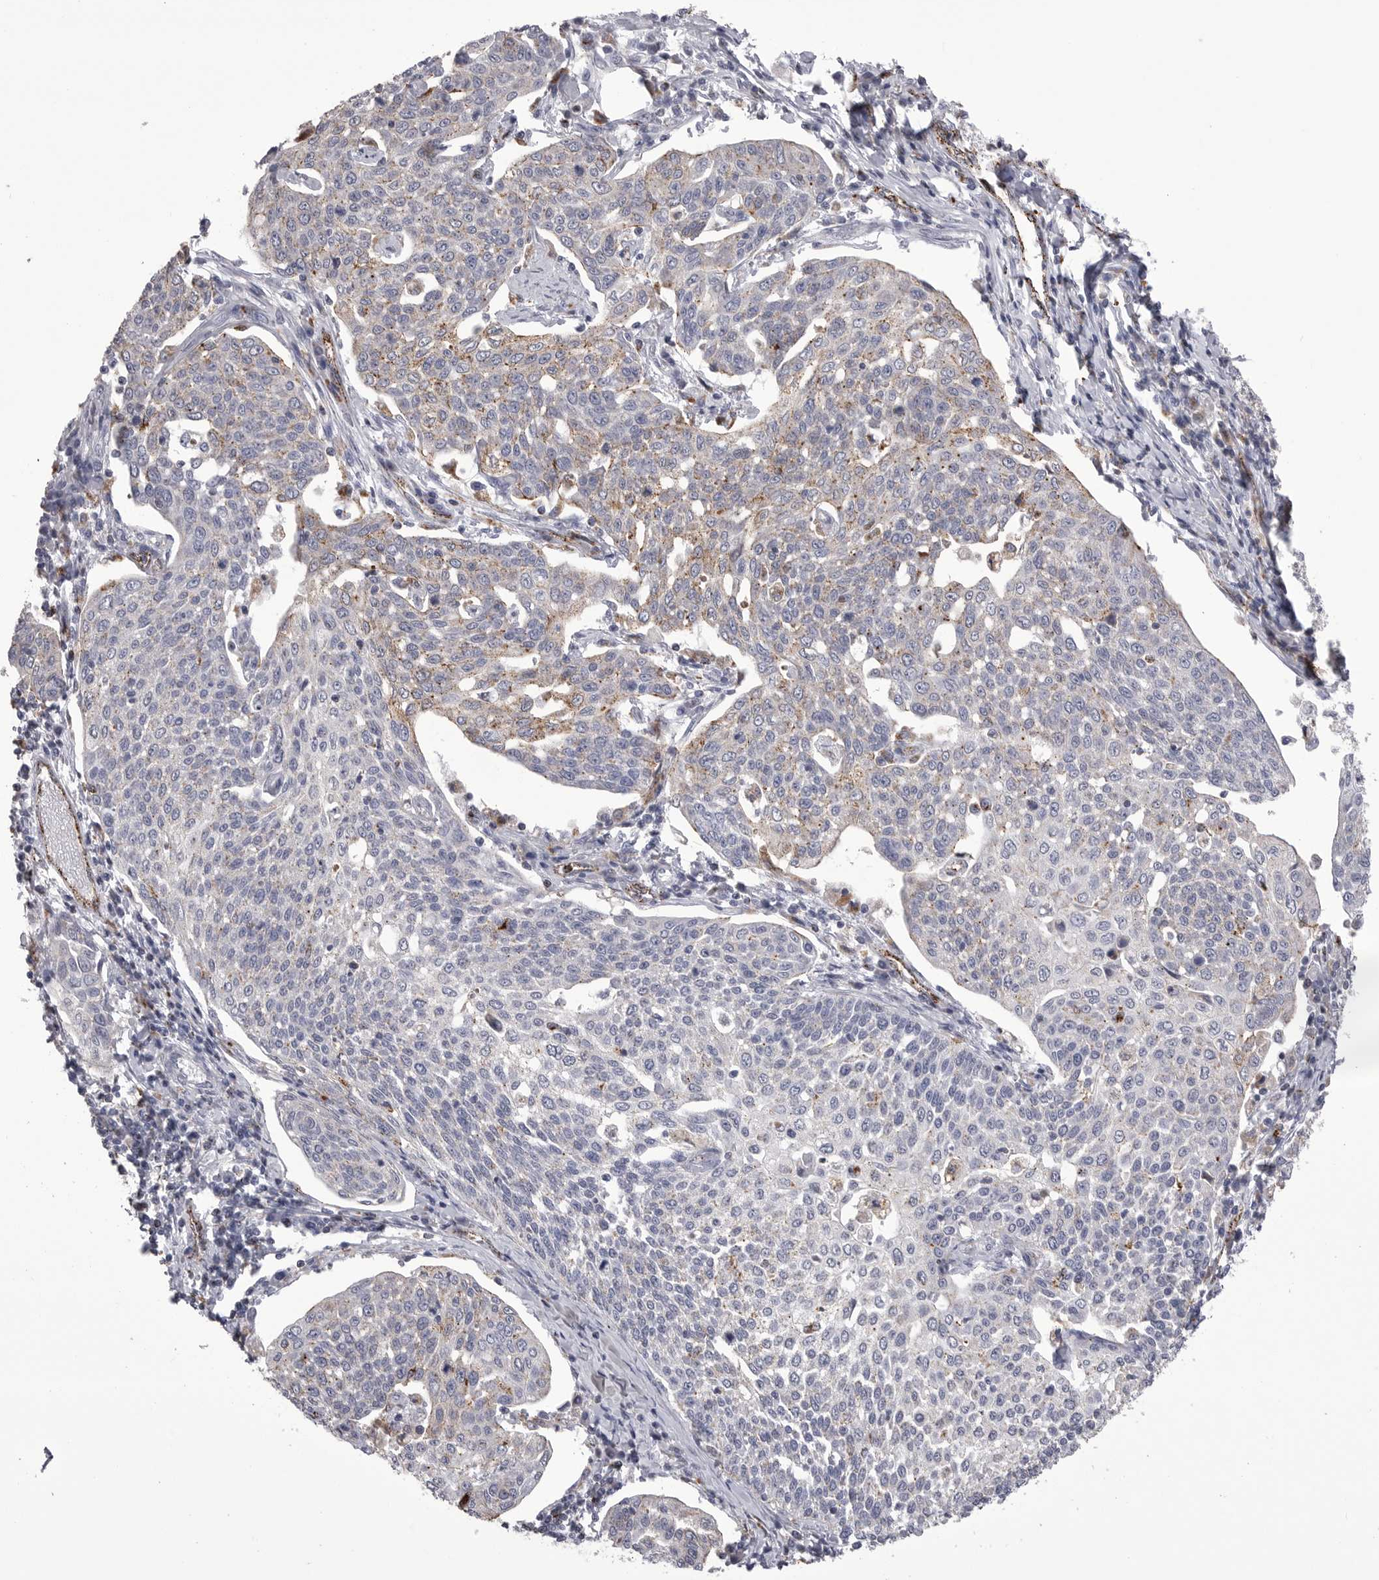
{"staining": {"intensity": "weak", "quantity": "<25%", "location": "cytoplasmic/membranous"}, "tissue": "cervical cancer", "cell_type": "Tumor cells", "image_type": "cancer", "snomed": [{"axis": "morphology", "description": "Squamous cell carcinoma, NOS"}, {"axis": "topography", "description": "Cervix"}], "caption": "The immunohistochemistry photomicrograph has no significant positivity in tumor cells of cervical cancer tissue.", "gene": "PSPN", "patient": {"sex": "female", "age": 34}}